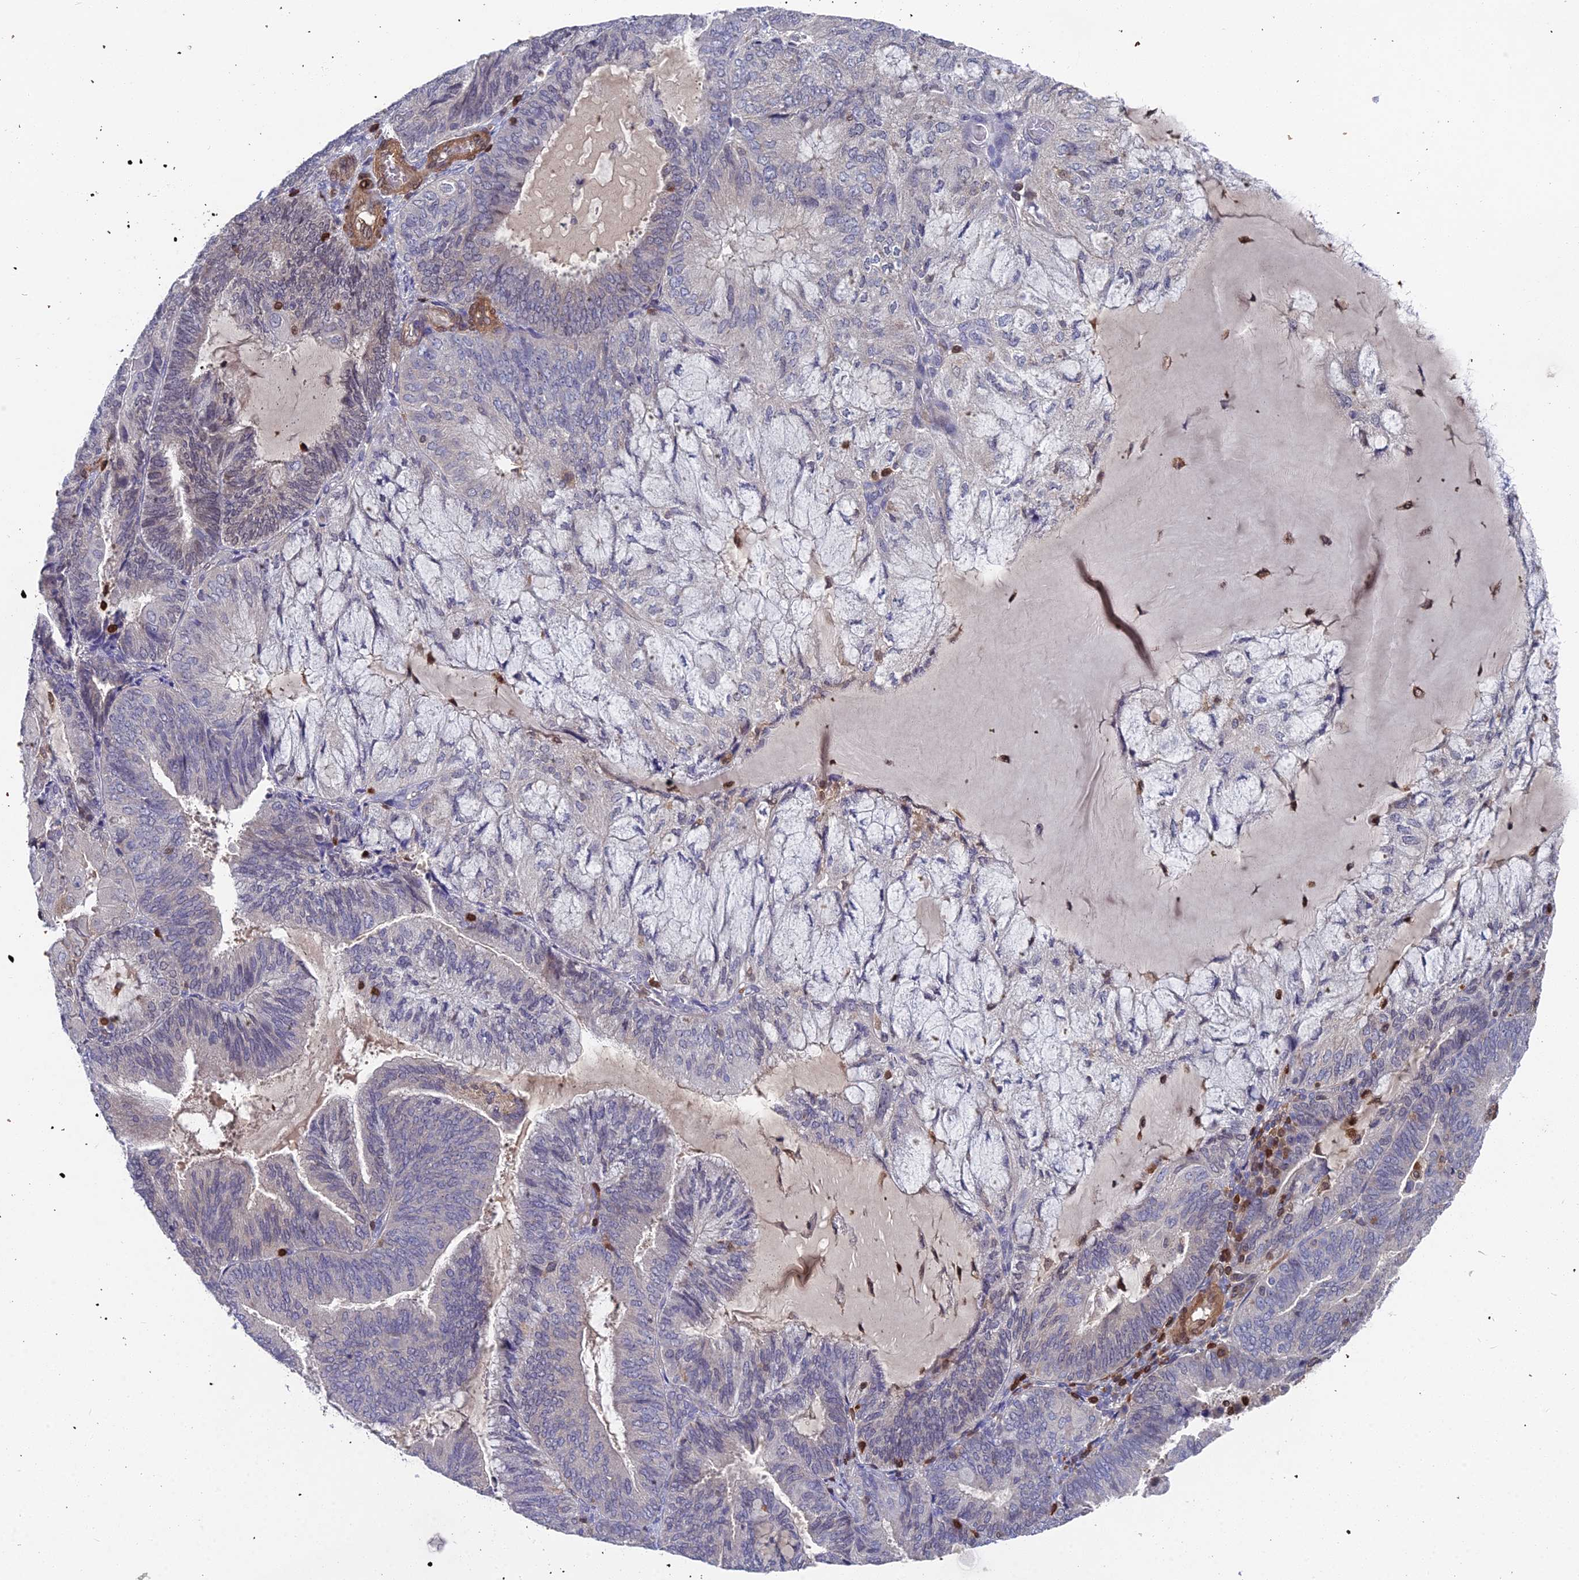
{"staining": {"intensity": "weak", "quantity": "<25%", "location": "cytoplasmic/membranous"}, "tissue": "endometrial cancer", "cell_type": "Tumor cells", "image_type": "cancer", "snomed": [{"axis": "morphology", "description": "Adenocarcinoma, NOS"}, {"axis": "topography", "description": "Endometrium"}], "caption": "The histopathology image displays no significant positivity in tumor cells of endometrial cancer.", "gene": "GALK2", "patient": {"sex": "female", "age": 81}}